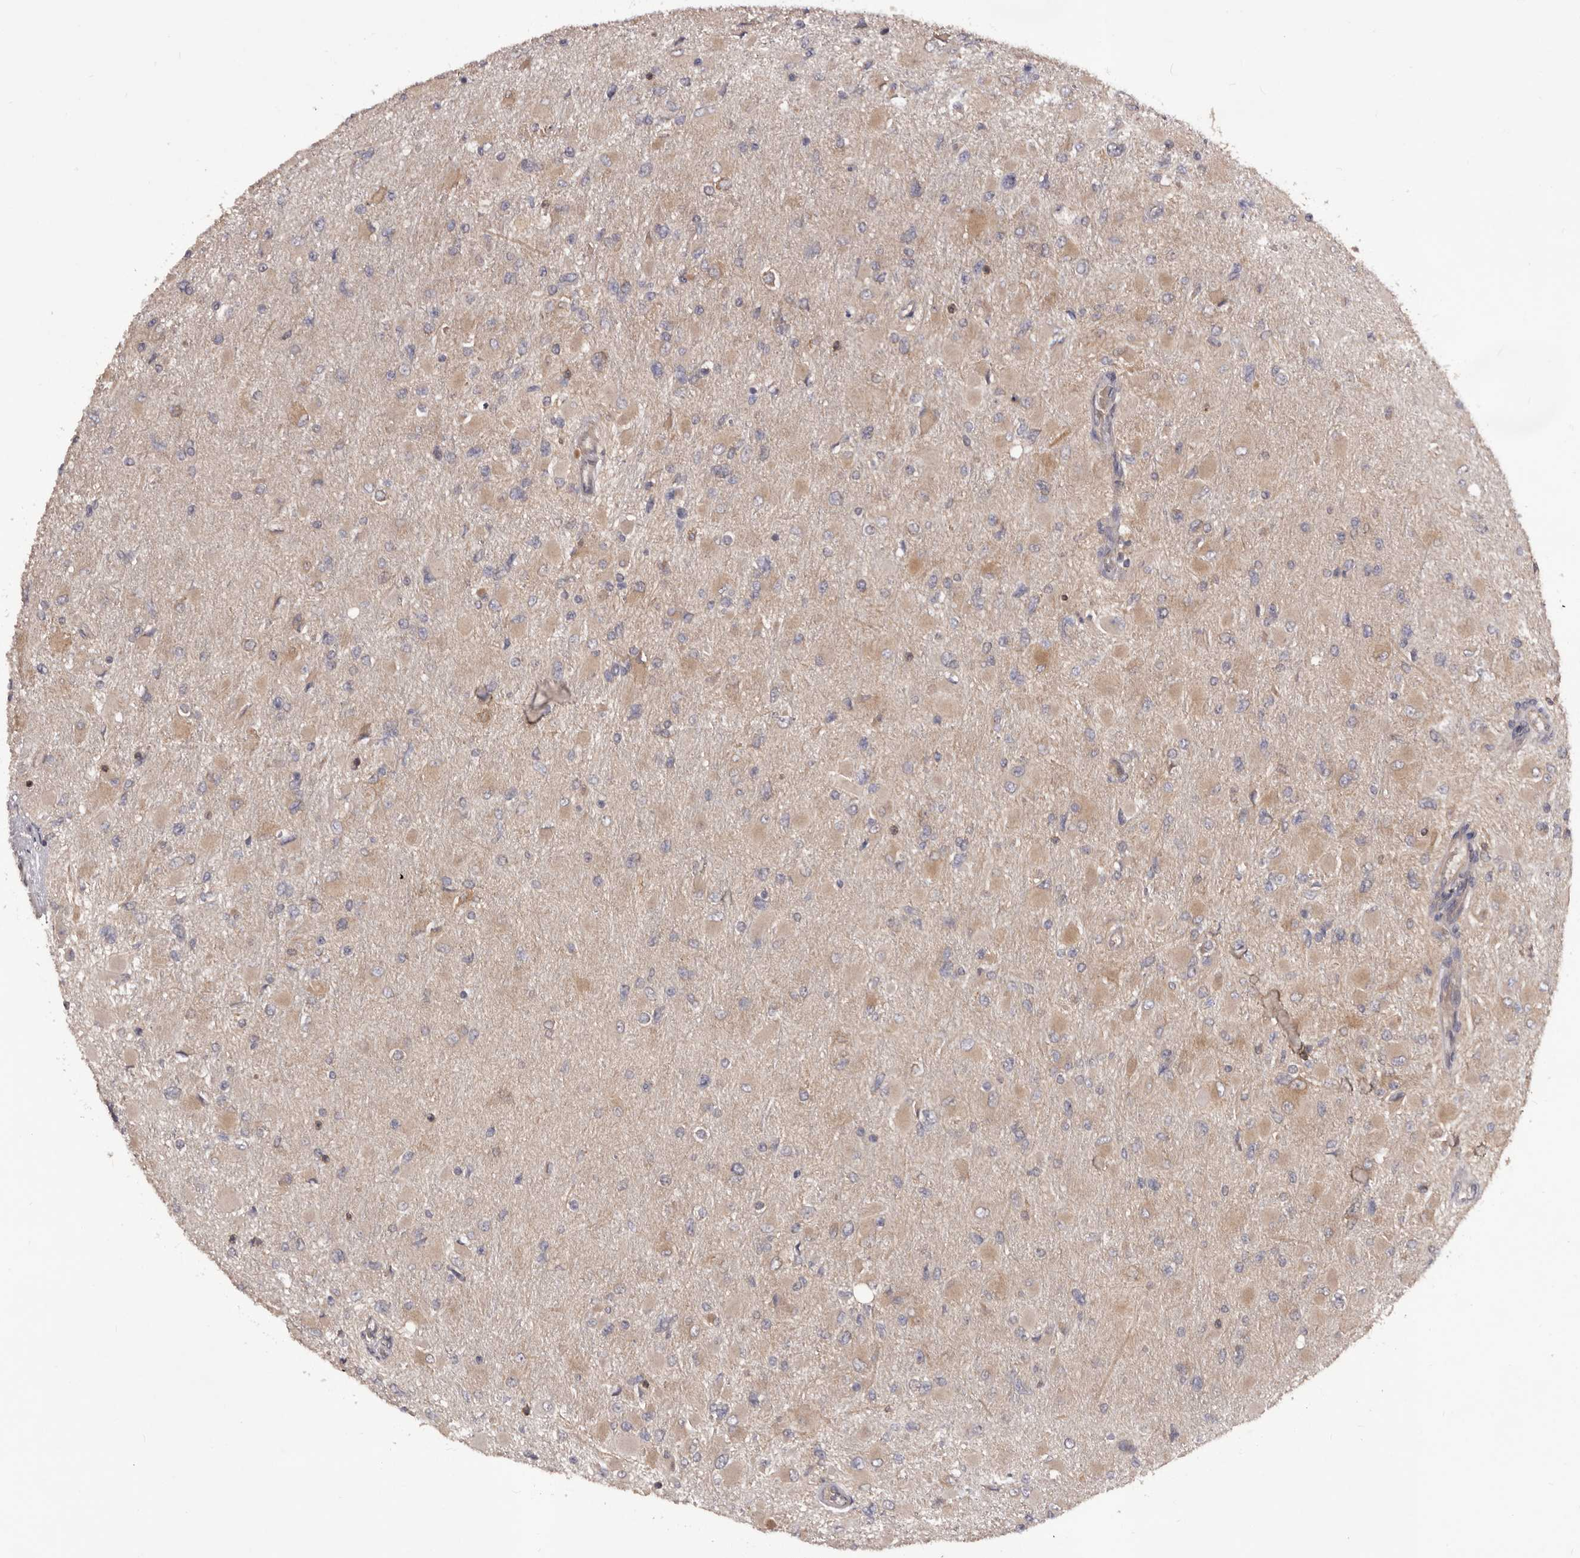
{"staining": {"intensity": "weak", "quantity": "25%-75%", "location": "cytoplasmic/membranous"}, "tissue": "glioma", "cell_type": "Tumor cells", "image_type": "cancer", "snomed": [{"axis": "morphology", "description": "Glioma, malignant, High grade"}, {"axis": "topography", "description": "Cerebral cortex"}], "caption": "Weak cytoplasmic/membranous positivity for a protein is present in about 25%-75% of tumor cells of malignant glioma (high-grade) using immunohistochemistry.", "gene": "HBS1L", "patient": {"sex": "female", "age": 36}}